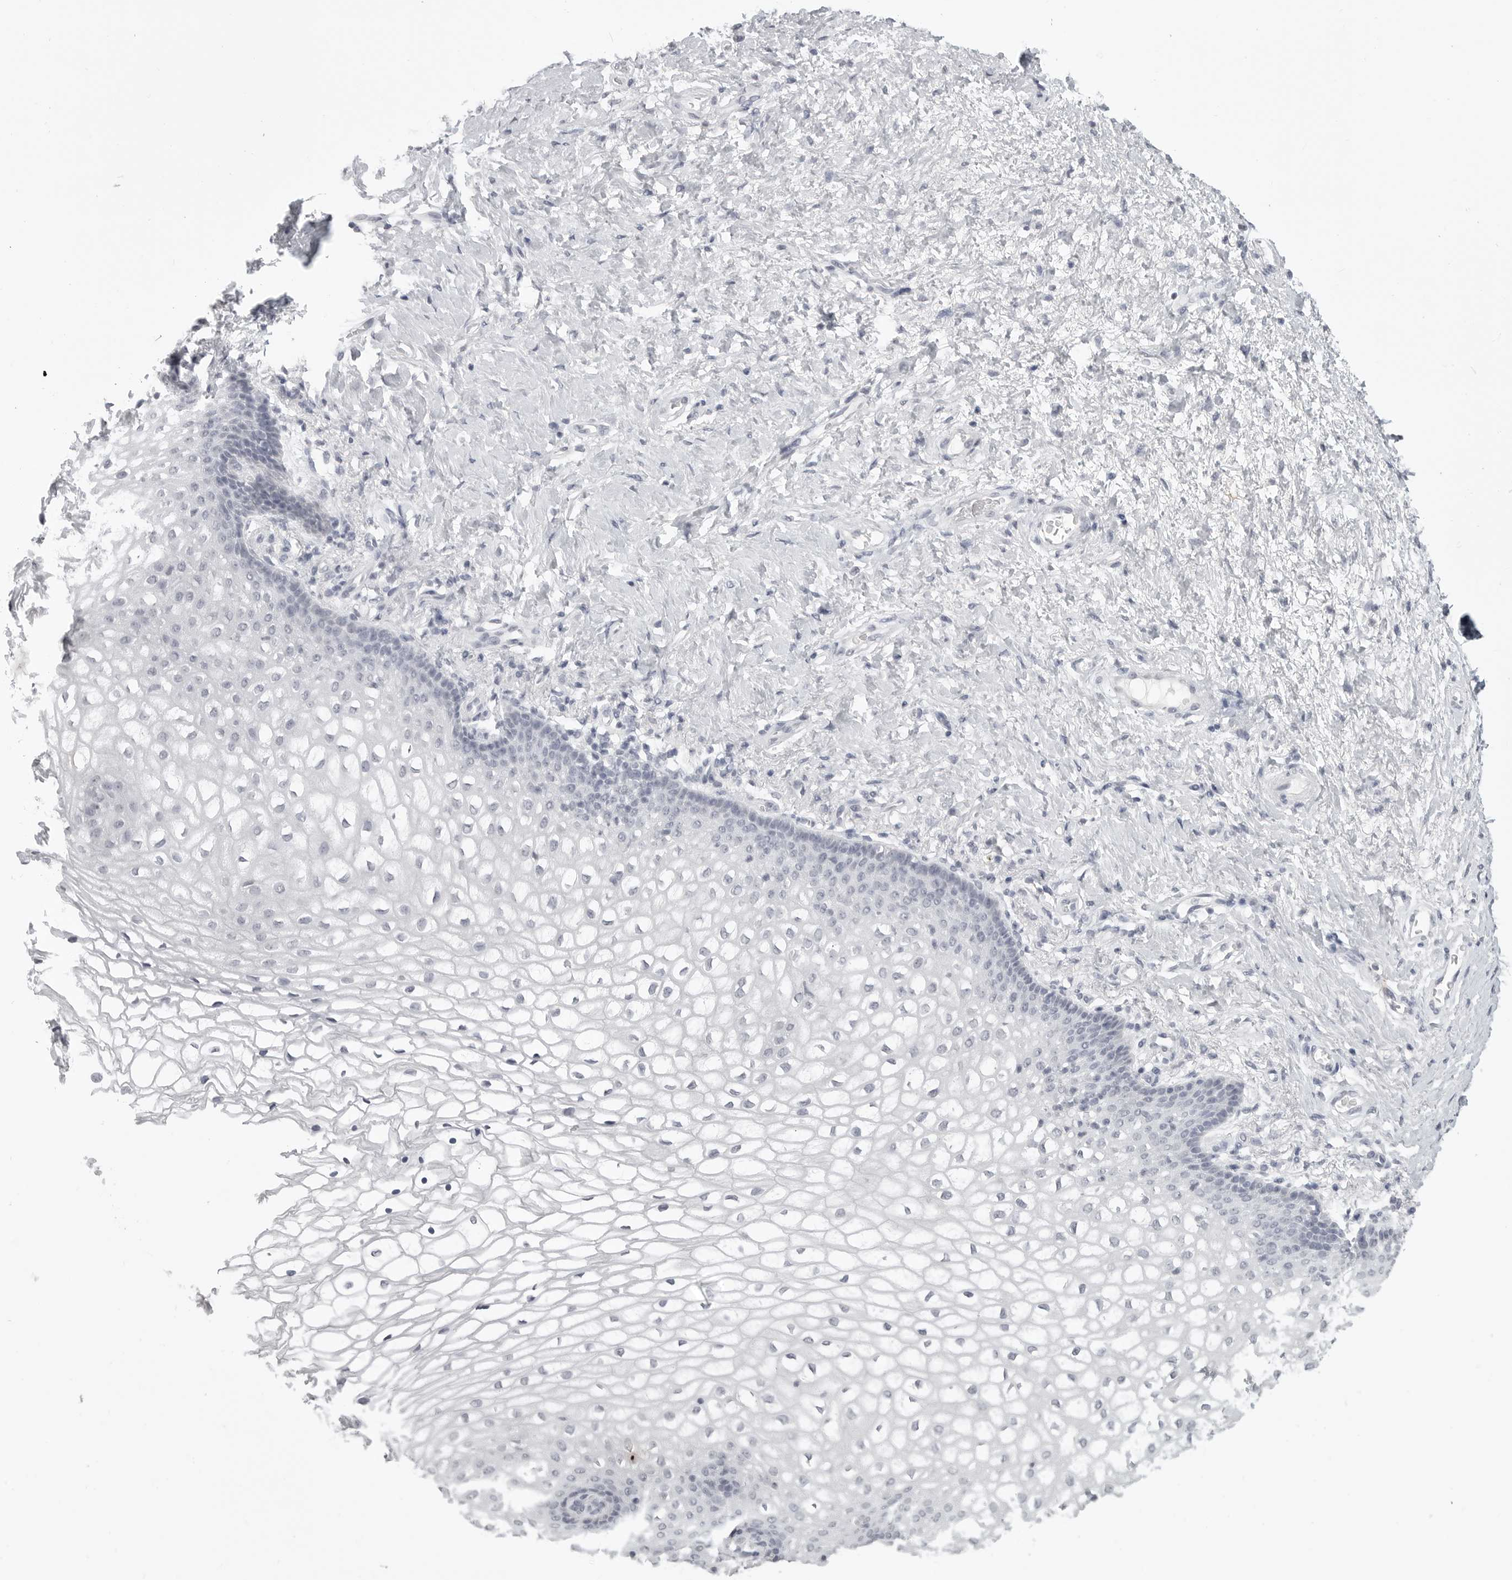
{"staining": {"intensity": "negative", "quantity": "none", "location": "none"}, "tissue": "vagina", "cell_type": "Squamous epithelial cells", "image_type": "normal", "snomed": [{"axis": "morphology", "description": "Normal tissue, NOS"}, {"axis": "topography", "description": "Vagina"}], "caption": "The photomicrograph exhibits no significant positivity in squamous epithelial cells of vagina. (DAB immunohistochemistry (IHC), high magnification).", "gene": "PRSS1", "patient": {"sex": "female", "age": 60}}